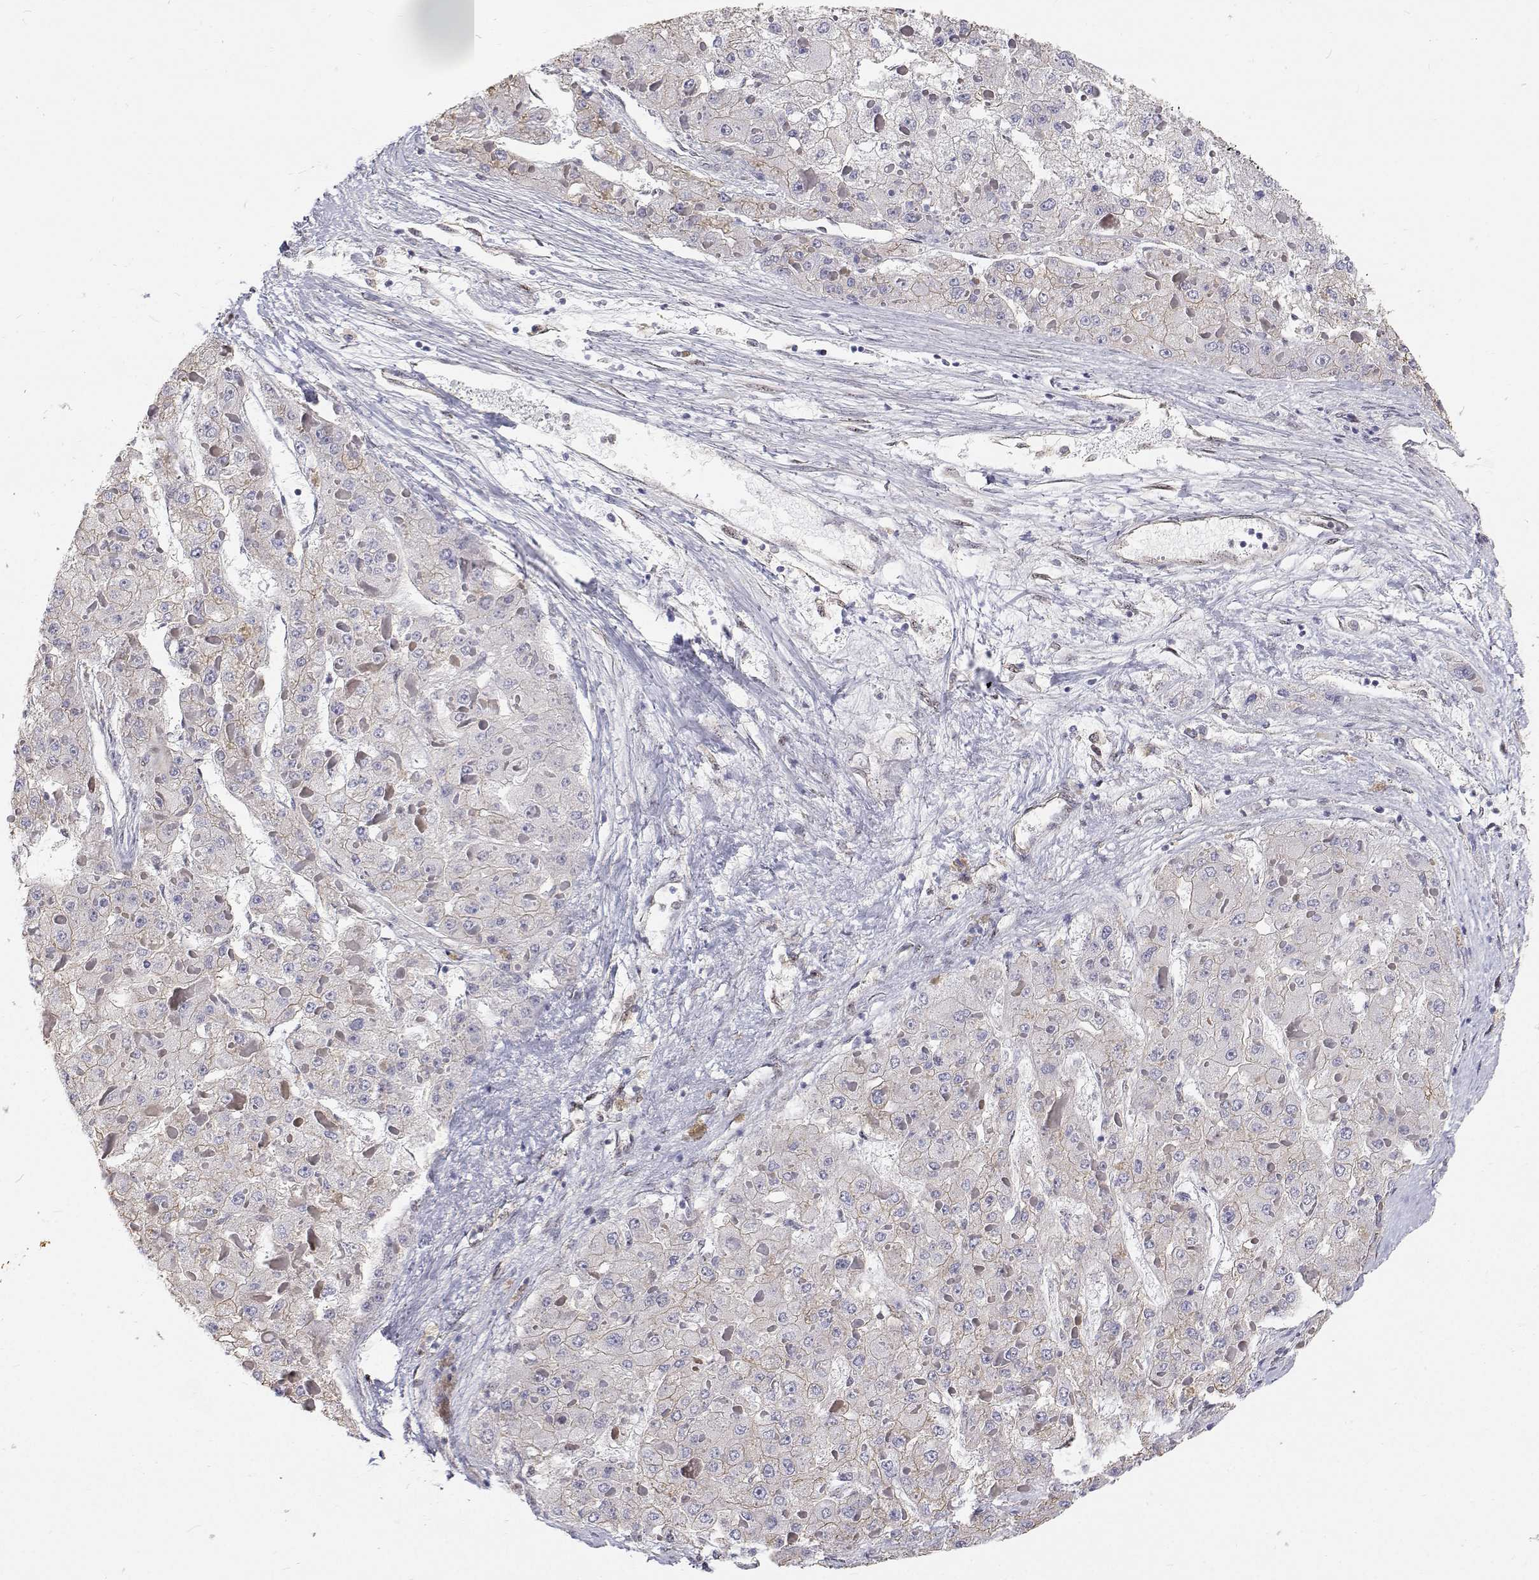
{"staining": {"intensity": "negative", "quantity": "none", "location": "none"}, "tissue": "liver cancer", "cell_type": "Tumor cells", "image_type": "cancer", "snomed": [{"axis": "morphology", "description": "Carcinoma, Hepatocellular, NOS"}, {"axis": "topography", "description": "Liver"}], "caption": "This is an IHC micrograph of human liver cancer. There is no positivity in tumor cells.", "gene": "GSDMA", "patient": {"sex": "female", "age": 73}}